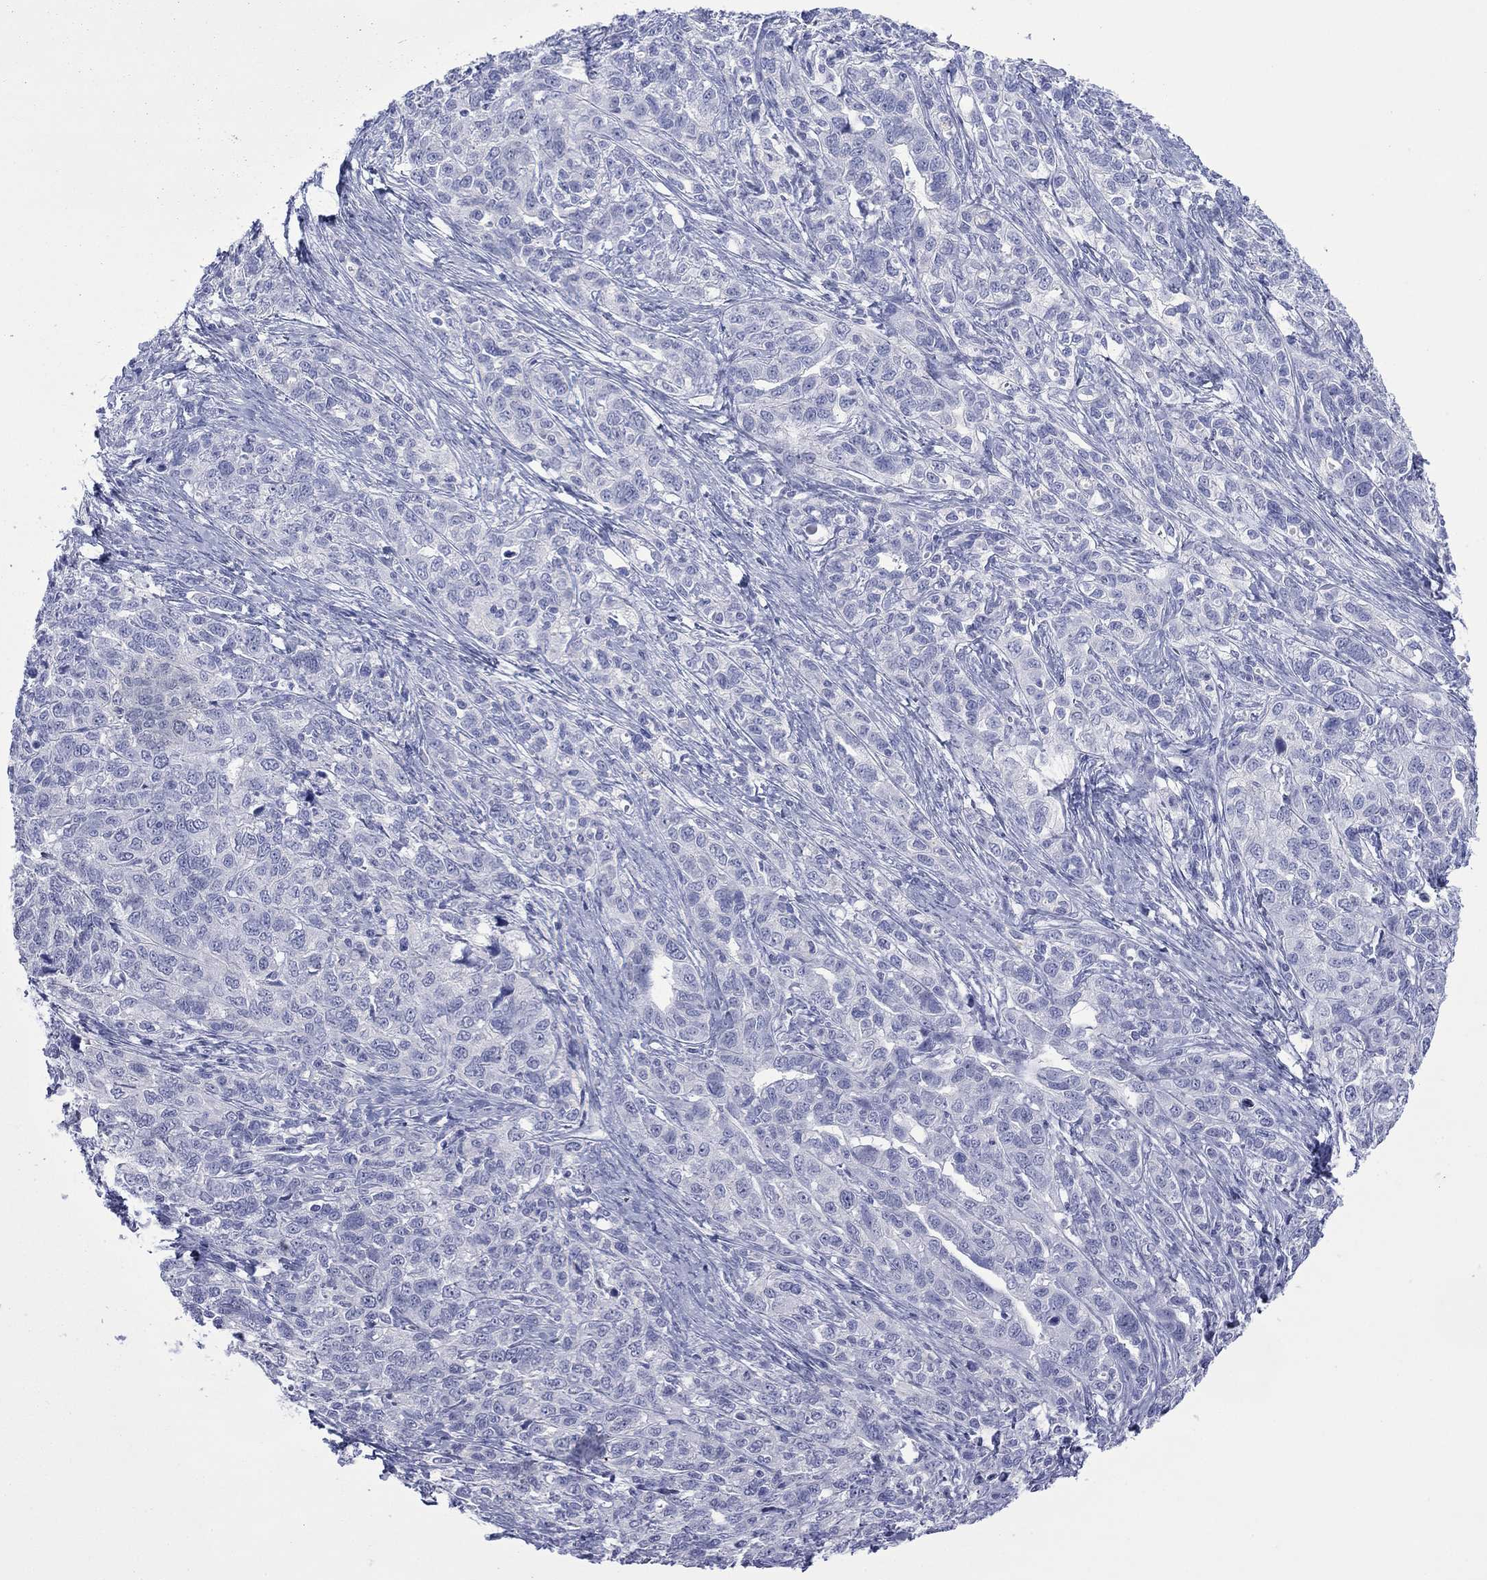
{"staining": {"intensity": "negative", "quantity": "none", "location": "none"}, "tissue": "ovarian cancer", "cell_type": "Tumor cells", "image_type": "cancer", "snomed": [{"axis": "morphology", "description": "Cystadenocarcinoma, serous, NOS"}, {"axis": "topography", "description": "Ovary"}], "caption": "Immunohistochemistry (IHC) micrograph of neoplastic tissue: human ovarian cancer stained with DAB demonstrates no significant protein expression in tumor cells. (Brightfield microscopy of DAB IHC at high magnification).", "gene": "MLANA", "patient": {"sex": "female", "age": 71}}